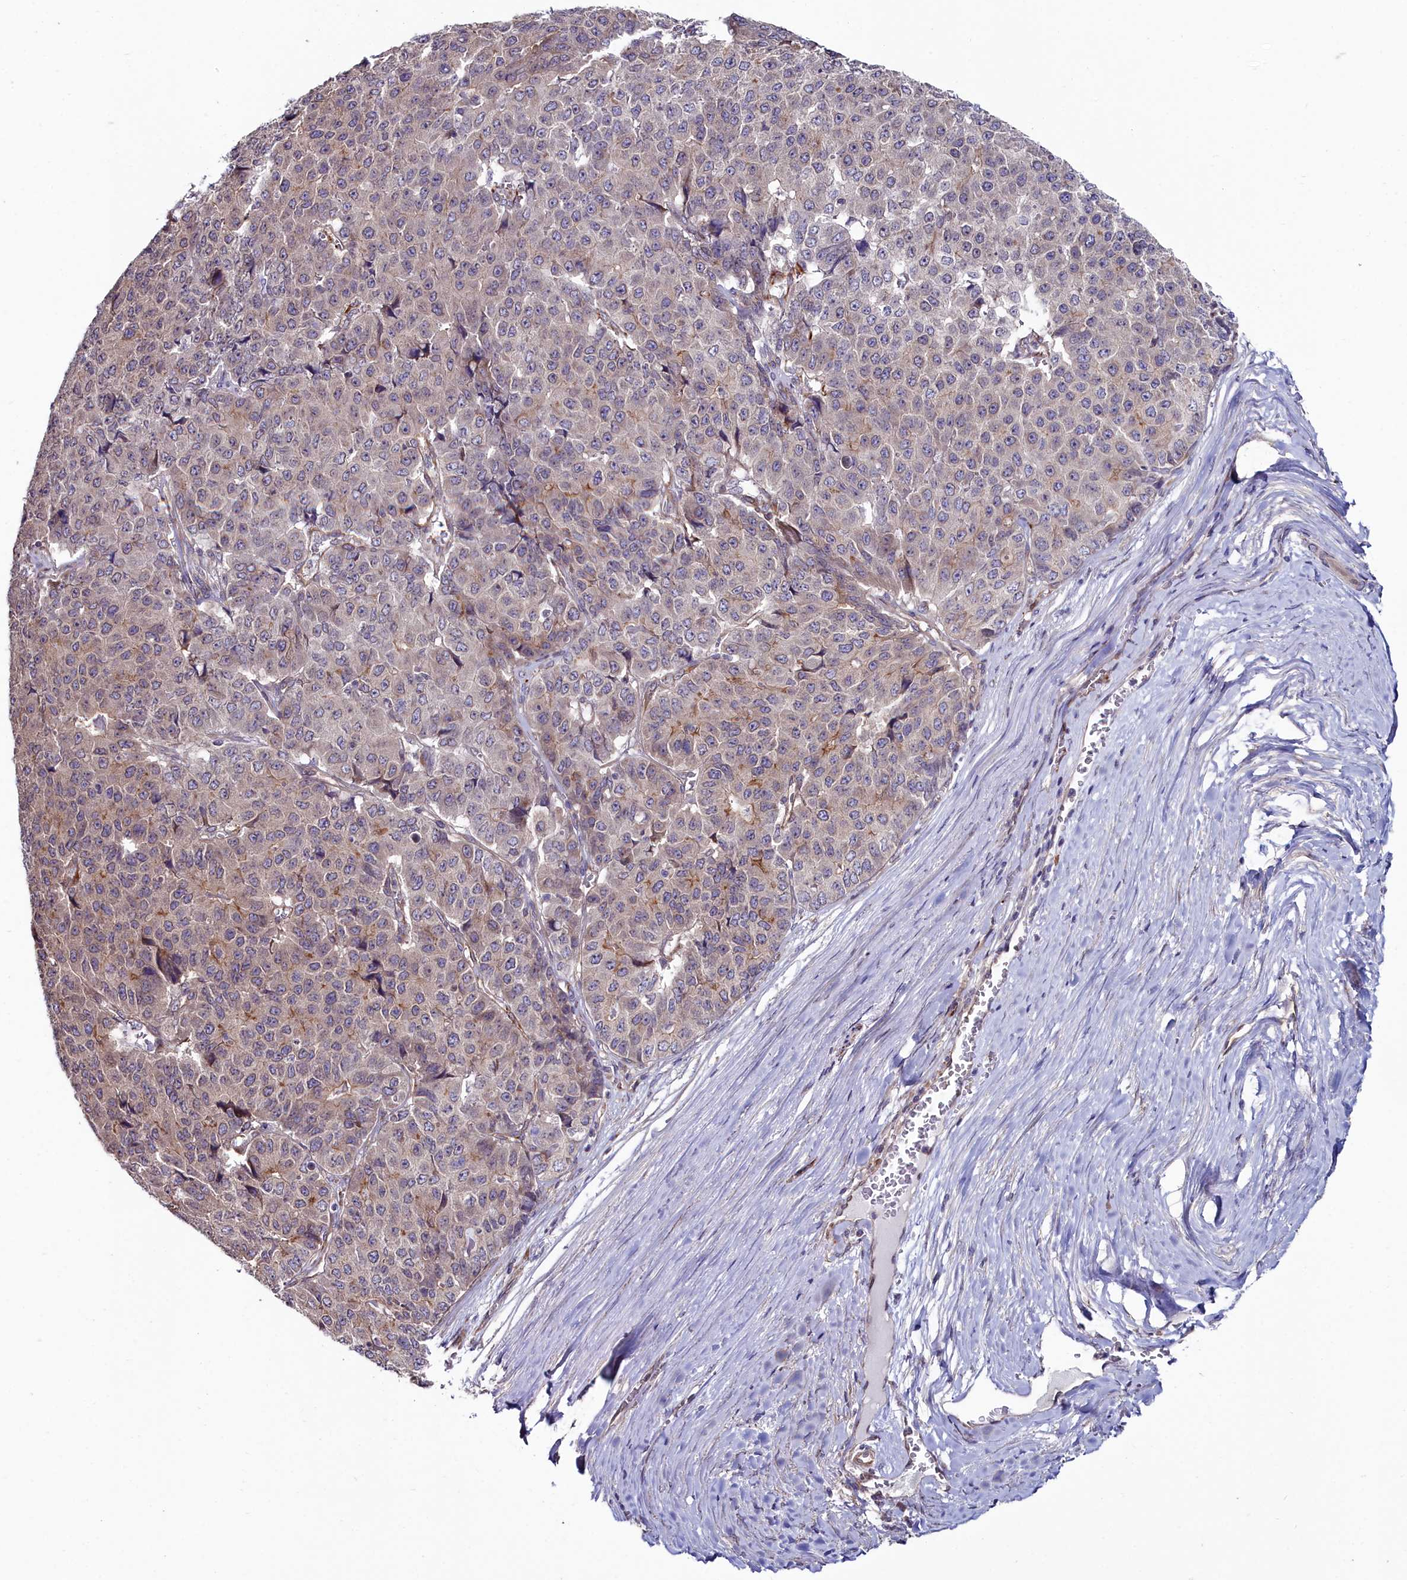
{"staining": {"intensity": "moderate", "quantity": "<25%", "location": "cytoplasmic/membranous"}, "tissue": "pancreatic cancer", "cell_type": "Tumor cells", "image_type": "cancer", "snomed": [{"axis": "morphology", "description": "Adenocarcinoma, NOS"}, {"axis": "topography", "description": "Pancreas"}], "caption": "Adenocarcinoma (pancreatic) tissue shows moderate cytoplasmic/membranous expression in about <25% of tumor cells, visualized by immunohistochemistry.", "gene": "C4orf19", "patient": {"sex": "male", "age": 50}}